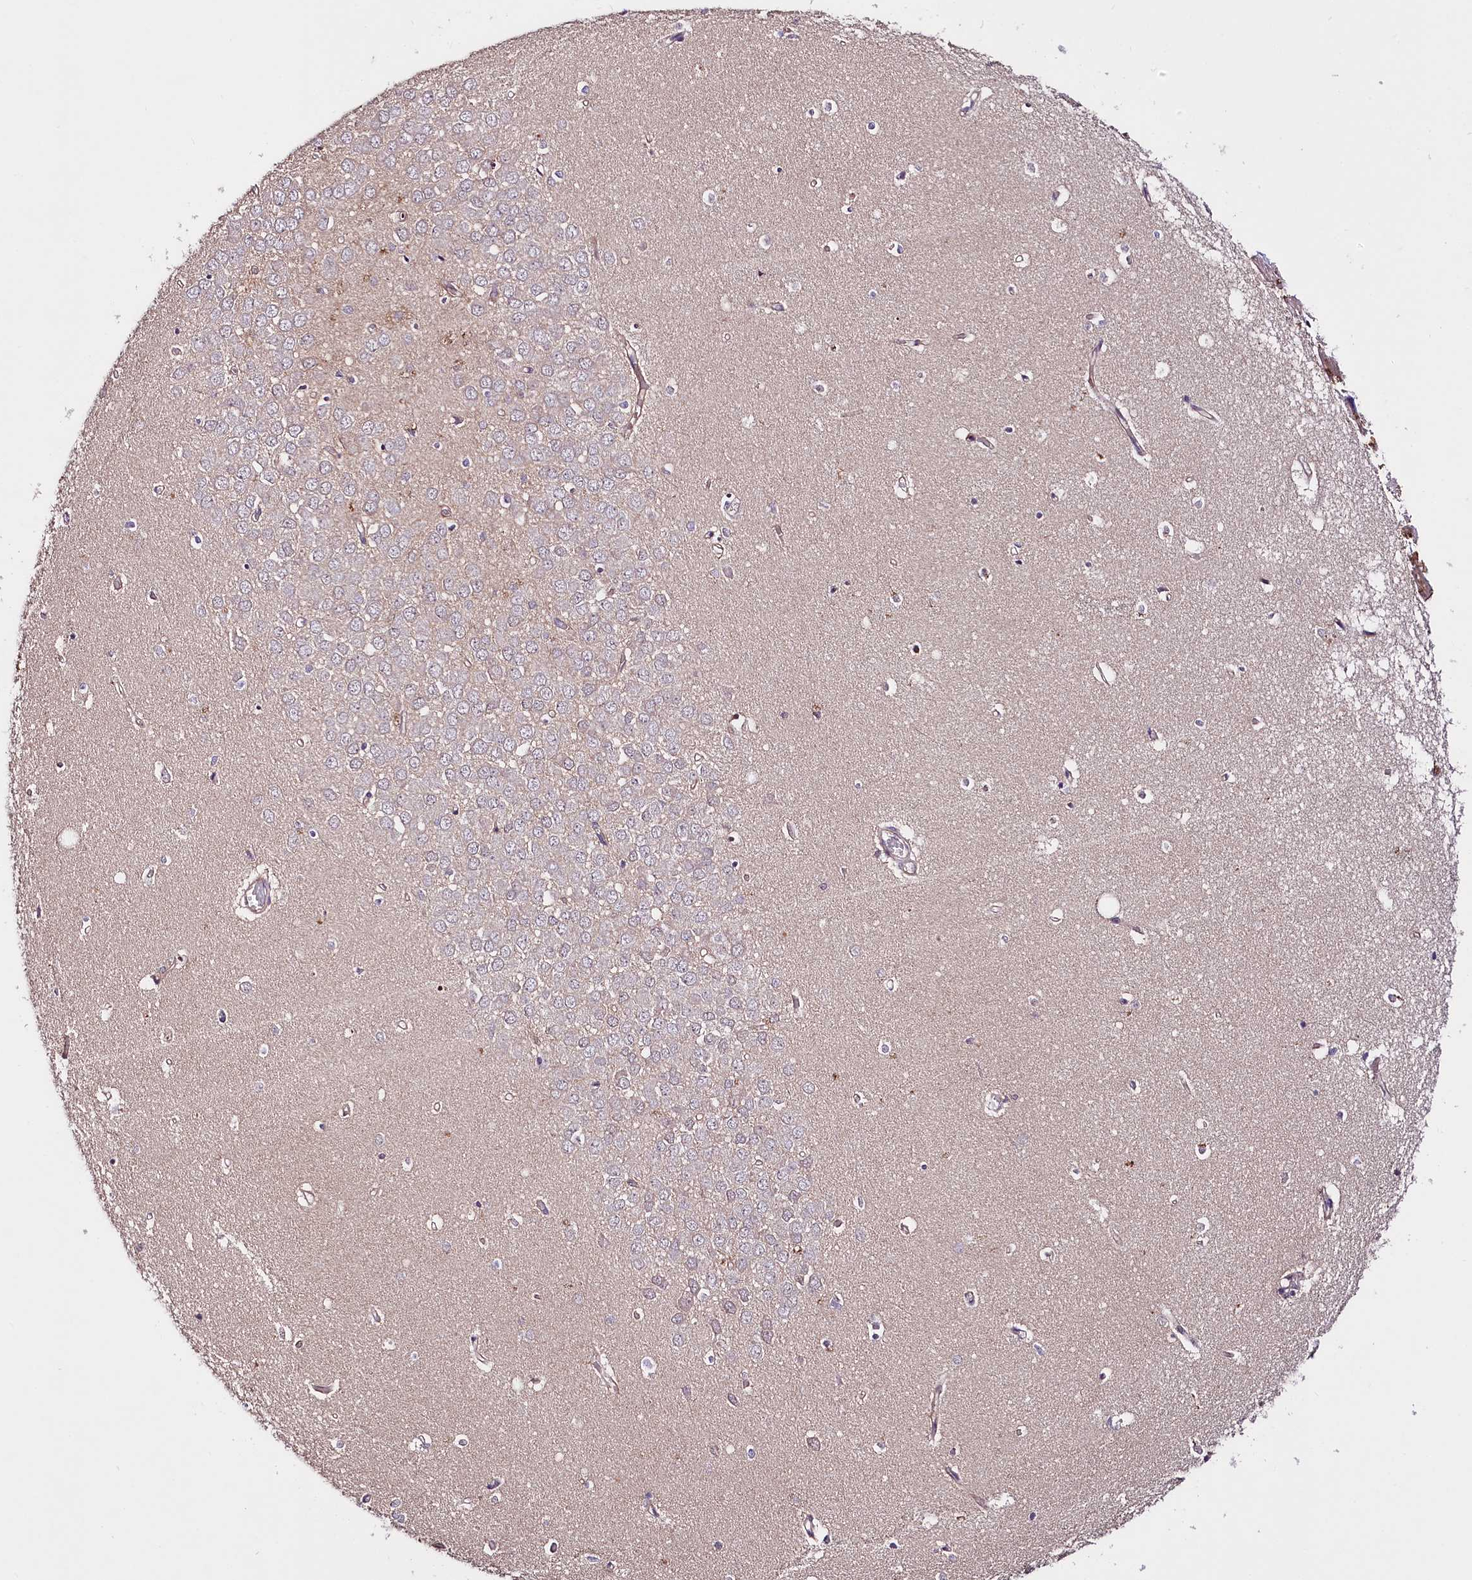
{"staining": {"intensity": "weak", "quantity": "<25%", "location": "cytoplasmic/membranous"}, "tissue": "hippocampus", "cell_type": "Glial cells", "image_type": "normal", "snomed": [{"axis": "morphology", "description": "Normal tissue, NOS"}, {"axis": "topography", "description": "Hippocampus"}], "caption": "Glial cells show no significant staining in unremarkable hippocampus.", "gene": "TAFAZZIN", "patient": {"sex": "male", "age": 70}}